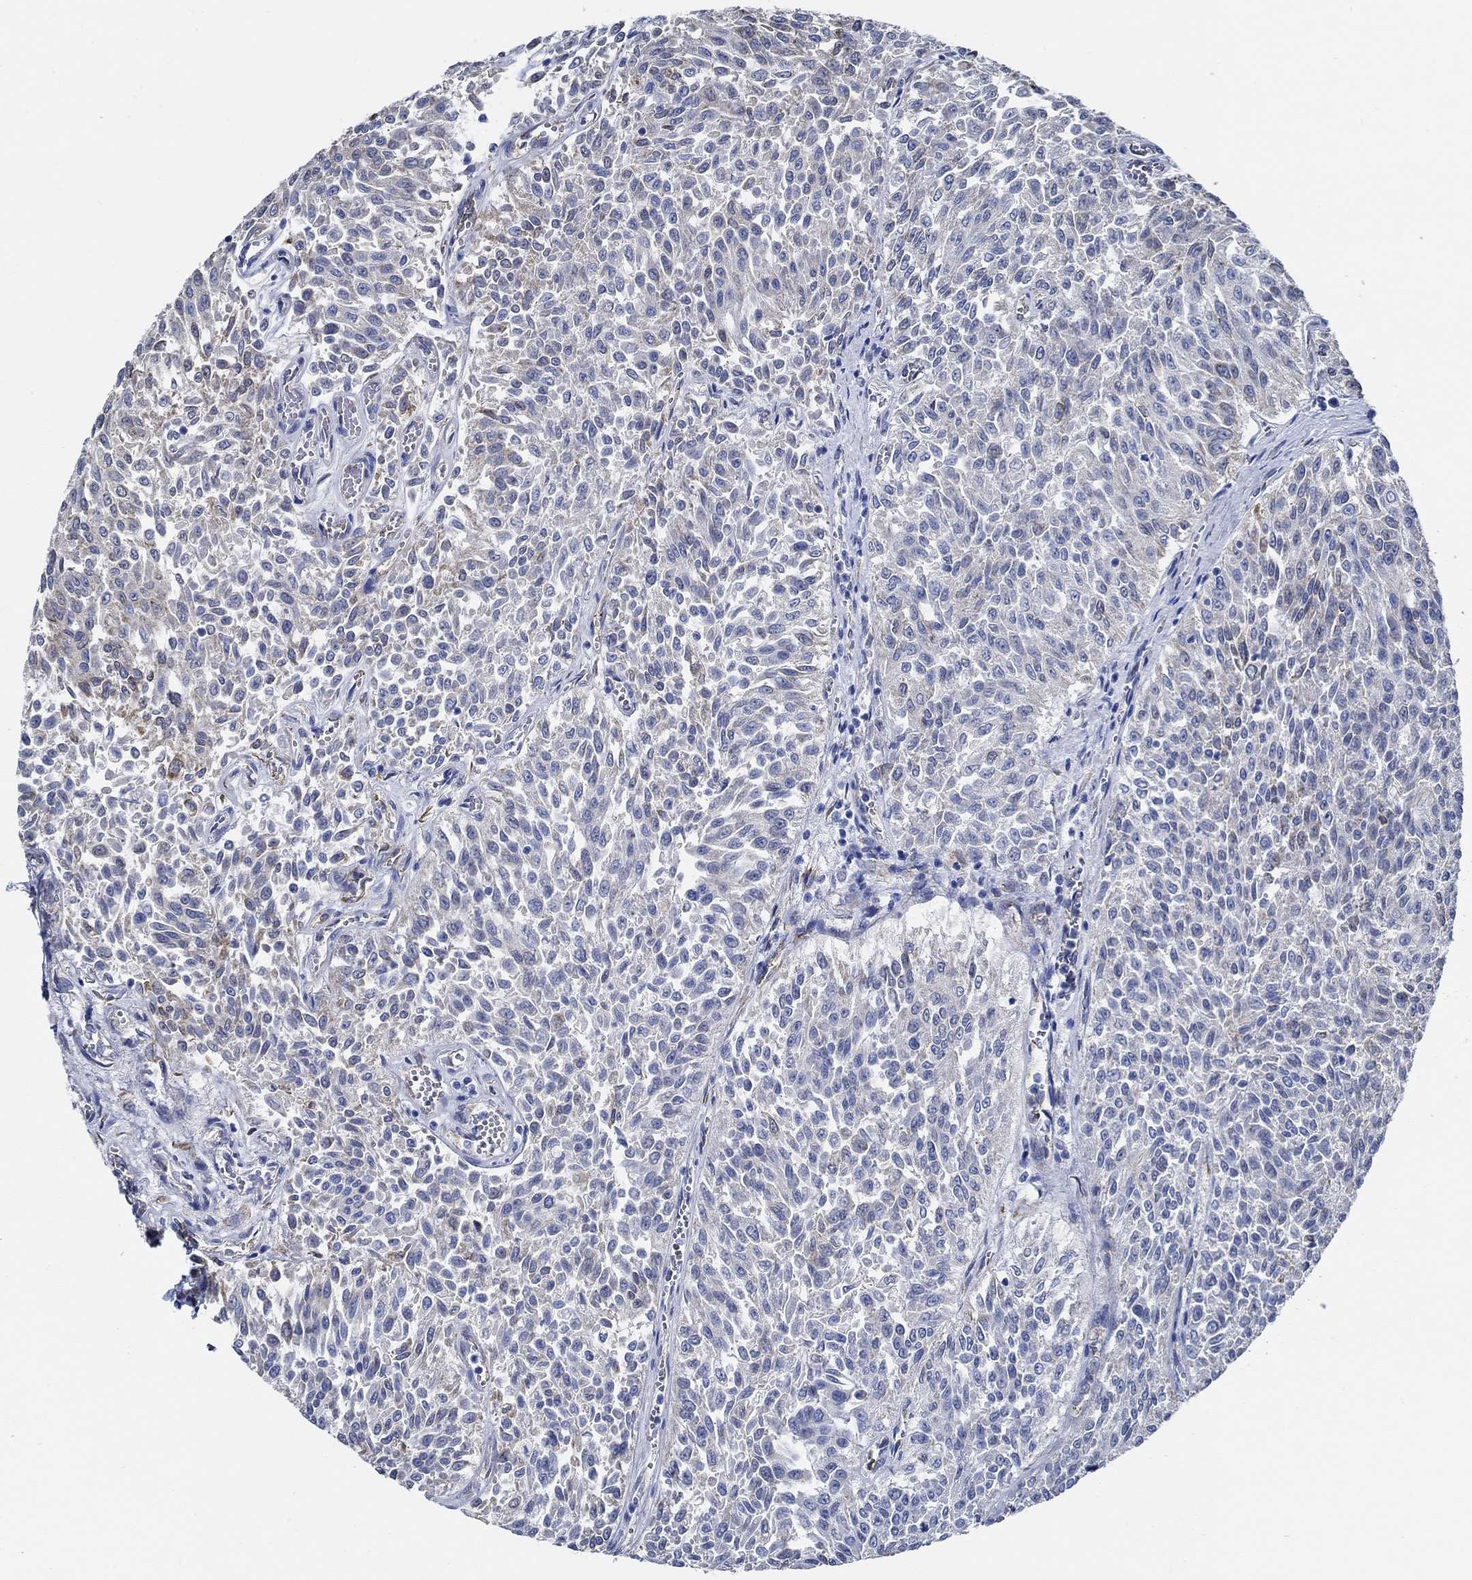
{"staining": {"intensity": "negative", "quantity": "none", "location": "none"}, "tissue": "urothelial cancer", "cell_type": "Tumor cells", "image_type": "cancer", "snomed": [{"axis": "morphology", "description": "Urothelial carcinoma, Low grade"}, {"axis": "topography", "description": "Urinary bladder"}], "caption": "The photomicrograph exhibits no staining of tumor cells in urothelial carcinoma (low-grade).", "gene": "HECW2", "patient": {"sex": "male", "age": 78}}